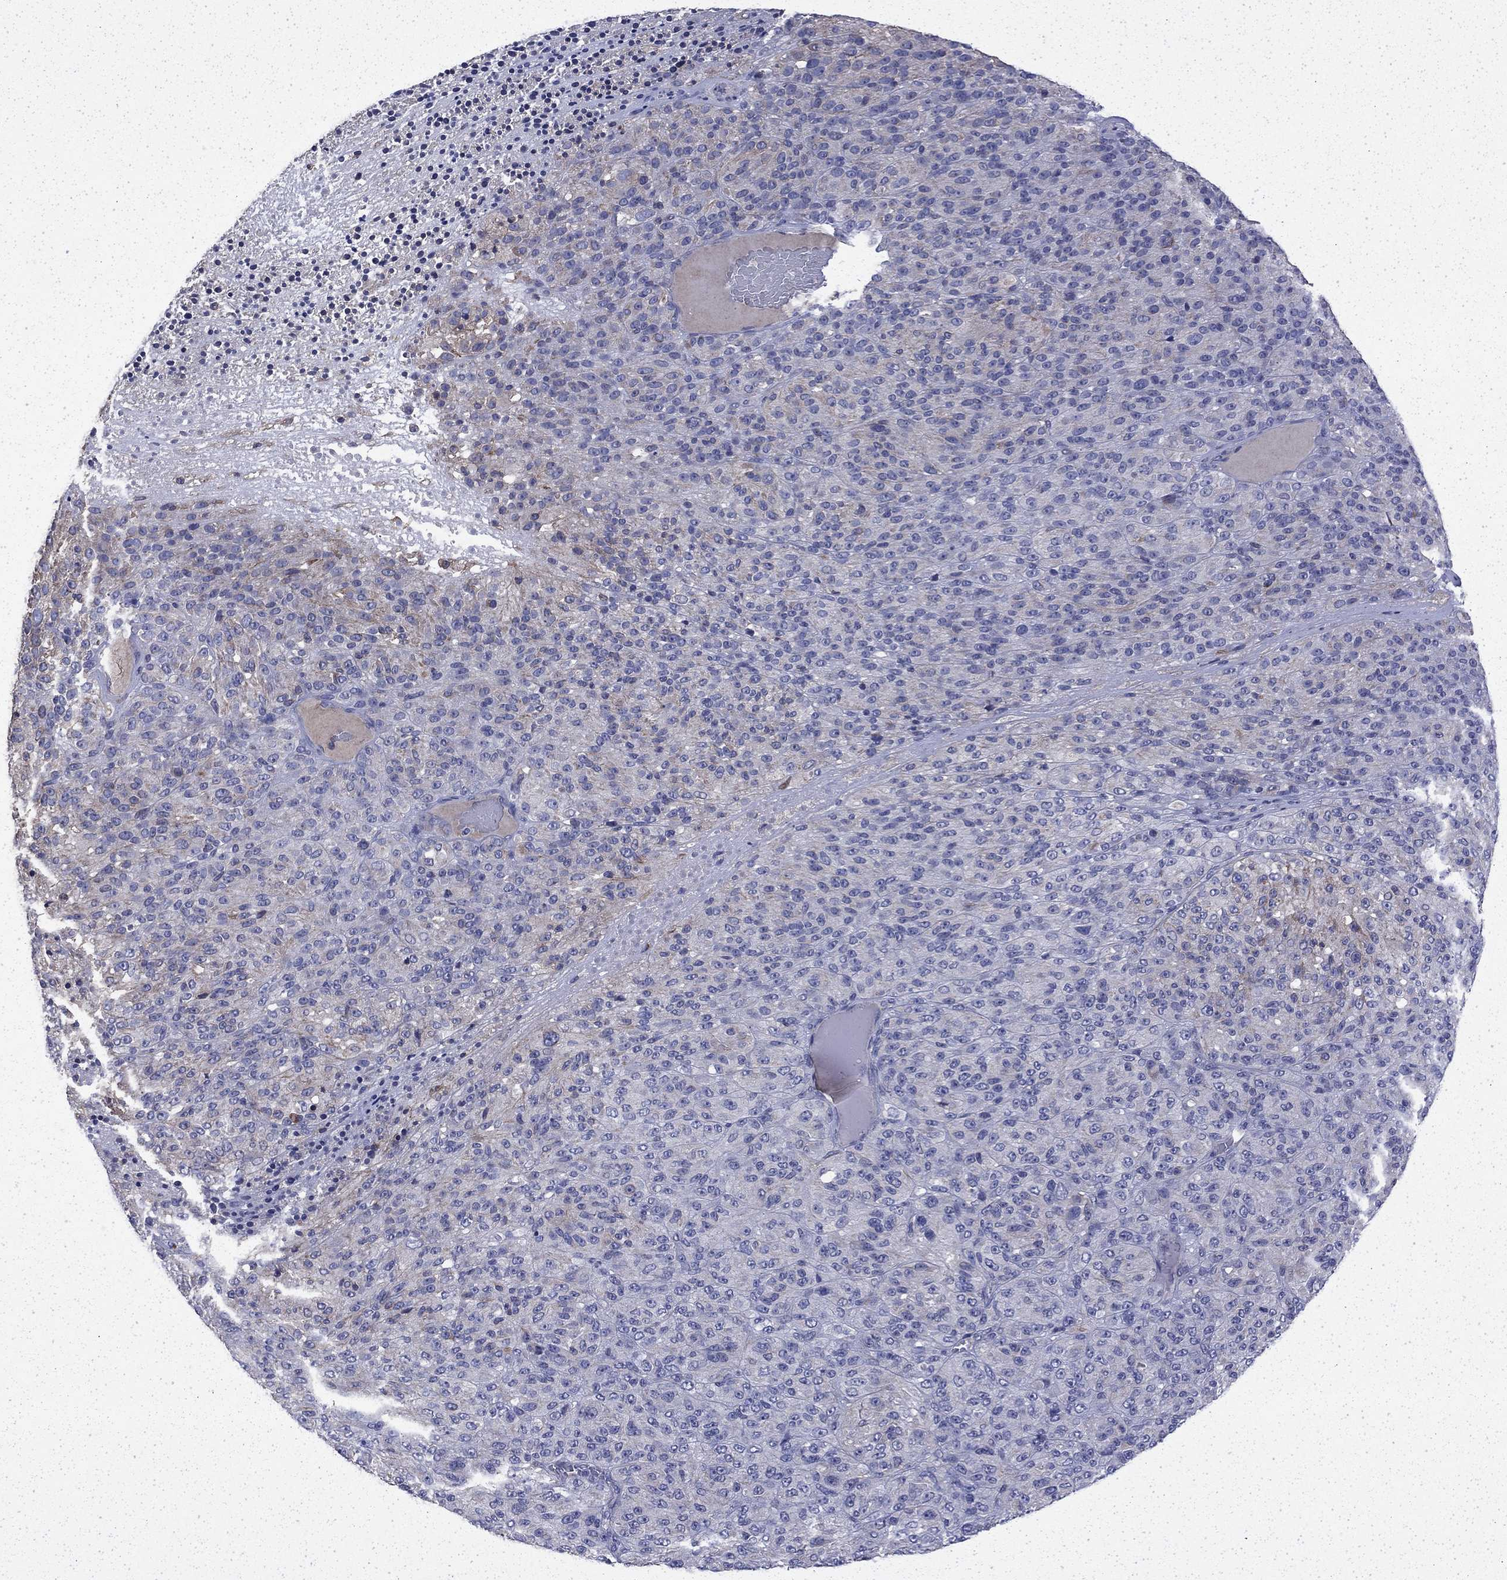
{"staining": {"intensity": "weak", "quantity": "<25%", "location": "cytoplasmic/membranous"}, "tissue": "melanoma", "cell_type": "Tumor cells", "image_type": "cancer", "snomed": [{"axis": "morphology", "description": "Malignant melanoma, Metastatic site"}, {"axis": "topography", "description": "Brain"}], "caption": "Protein analysis of melanoma displays no significant staining in tumor cells.", "gene": "DTNA", "patient": {"sex": "female", "age": 56}}